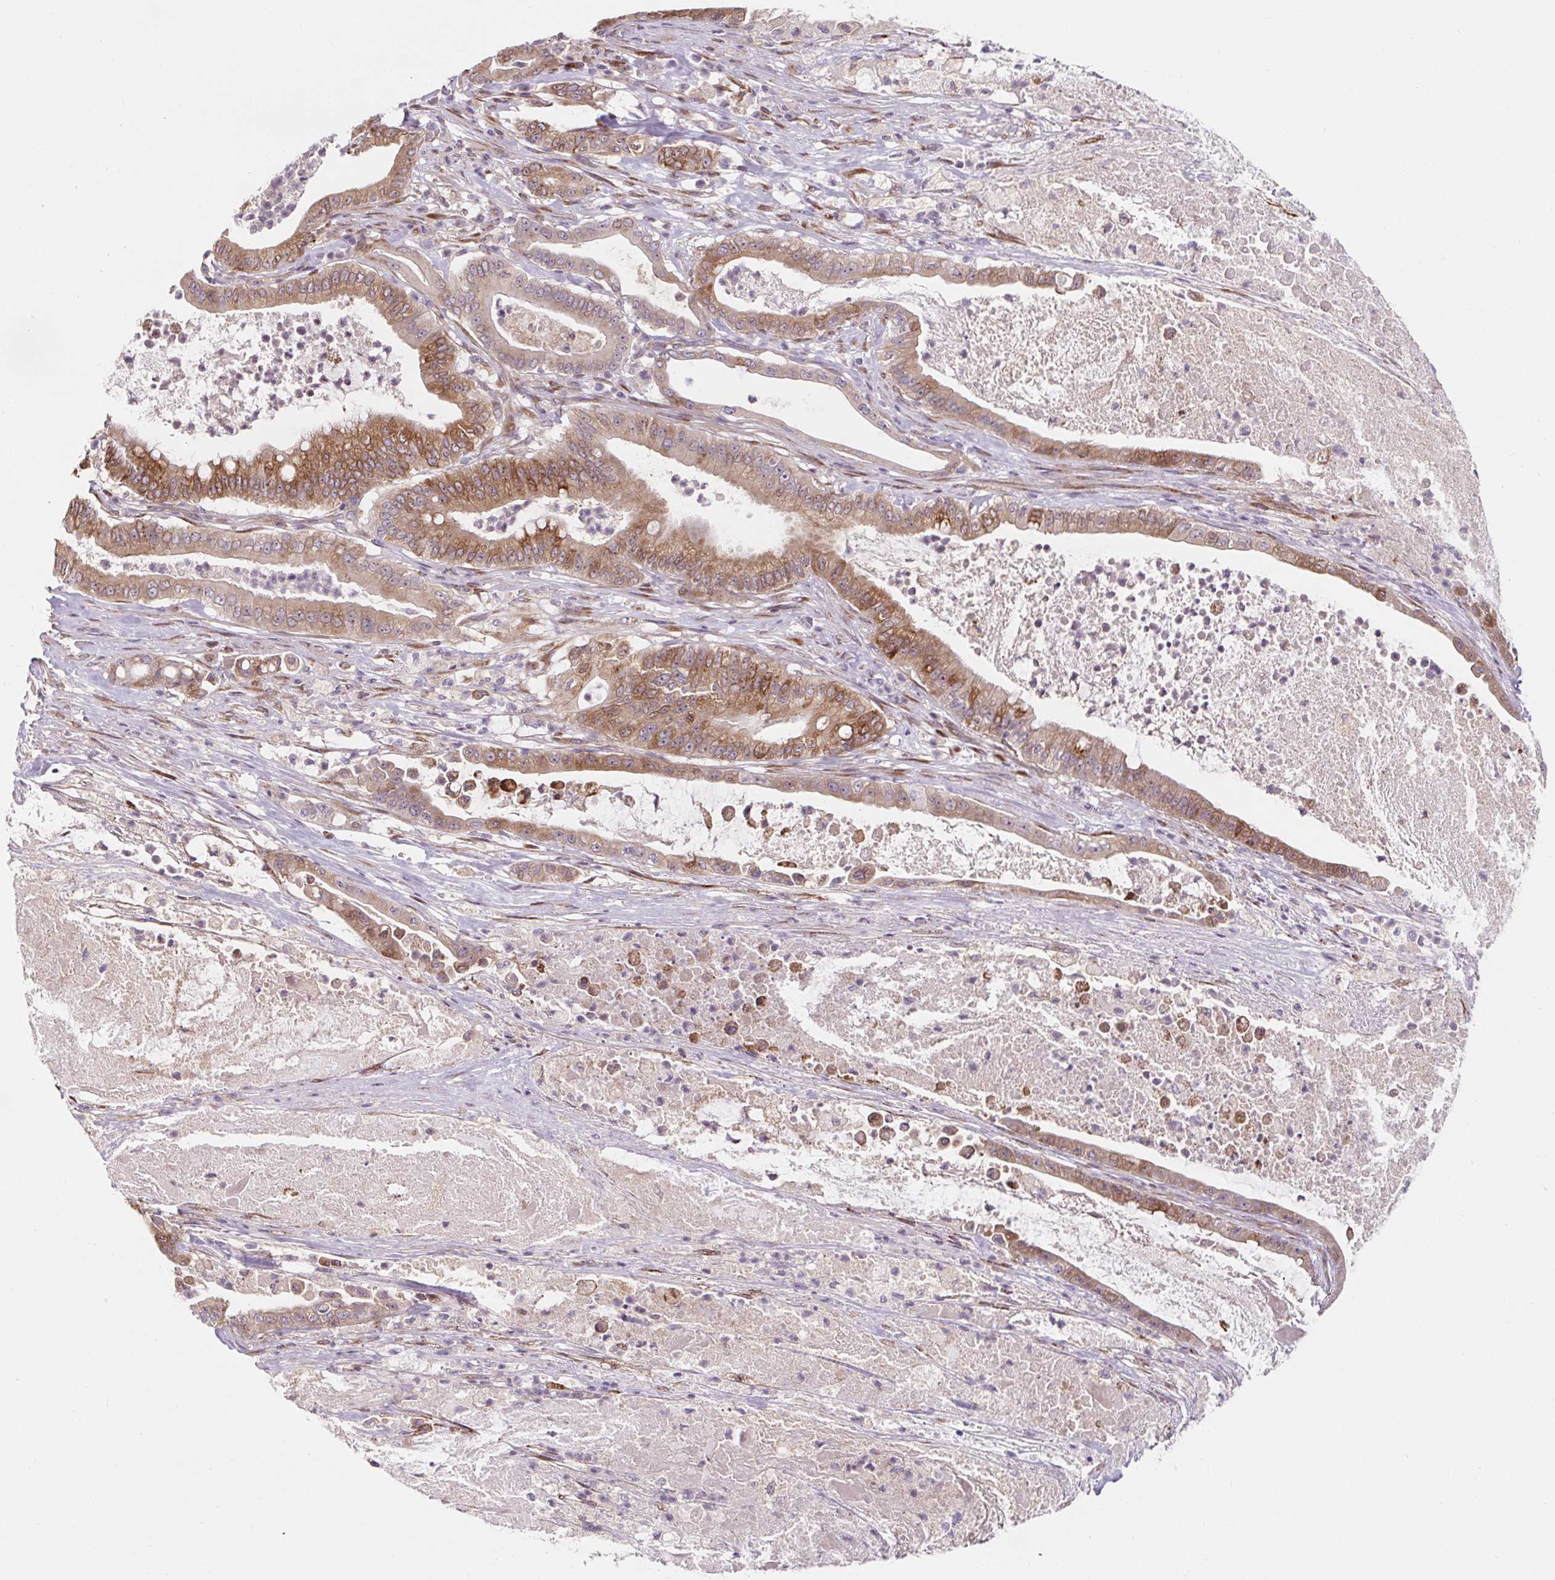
{"staining": {"intensity": "moderate", "quantity": "<25%", "location": "cytoplasmic/membranous"}, "tissue": "pancreatic cancer", "cell_type": "Tumor cells", "image_type": "cancer", "snomed": [{"axis": "morphology", "description": "Adenocarcinoma, NOS"}, {"axis": "topography", "description": "Pancreas"}], "caption": "The histopathology image displays a brown stain indicating the presence of a protein in the cytoplasmic/membranous of tumor cells in pancreatic cancer.", "gene": "LYPD5", "patient": {"sex": "male", "age": 71}}